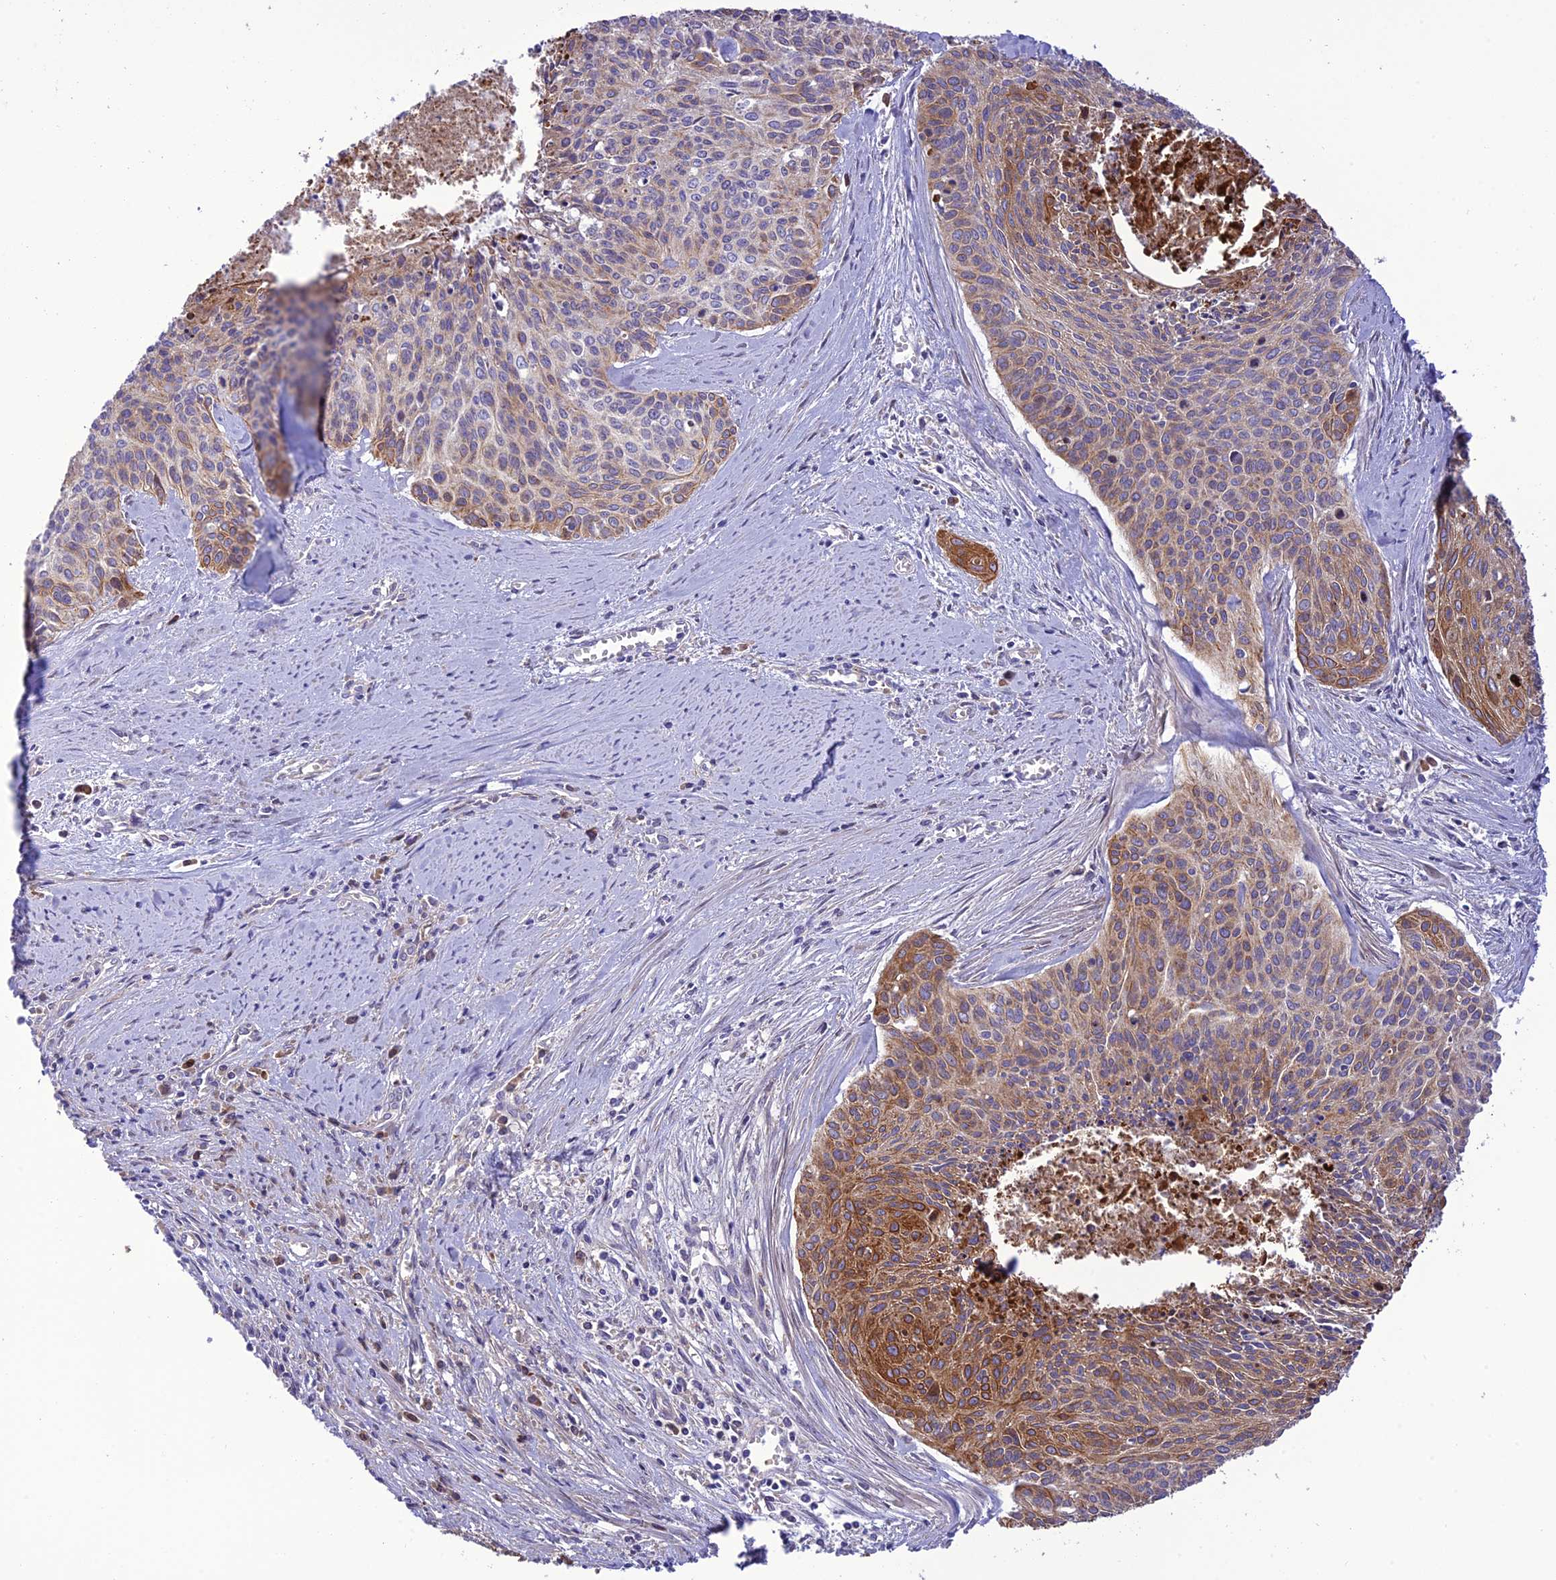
{"staining": {"intensity": "moderate", "quantity": ">75%", "location": "cytoplasmic/membranous"}, "tissue": "cervical cancer", "cell_type": "Tumor cells", "image_type": "cancer", "snomed": [{"axis": "morphology", "description": "Squamous cell carcinoma, NOS"}, {"axis": "topography", "description": "Cervix"}], "caption": "Moderate cytoplasmic/membranous protein expression is seen in about >75% of tumor cells in cervical cancer (squamous cell carcinoma).", "gene": "JMY", "patient": {"sex": "female", "age": 55}}